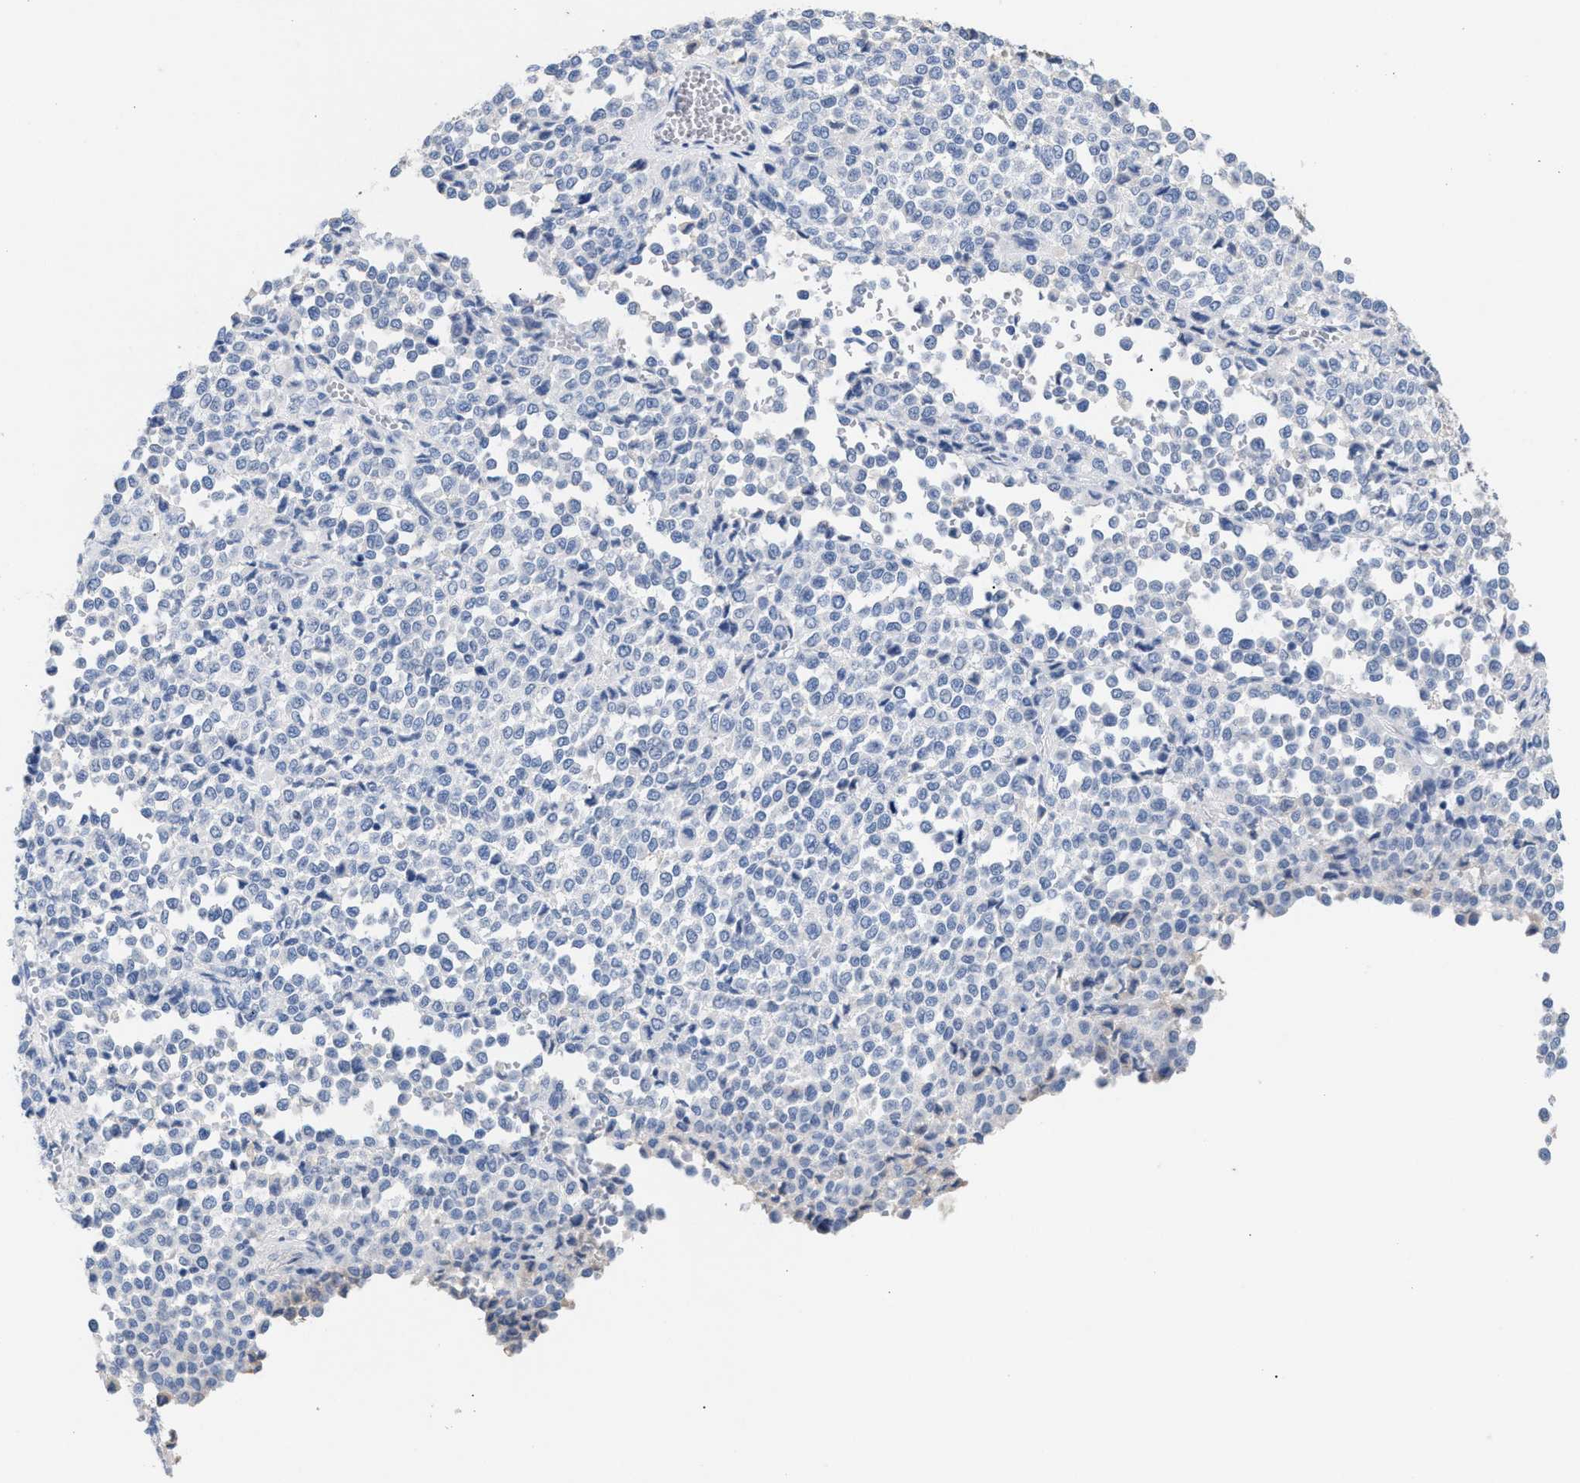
{"staining": {"intensity": "negative", "quantity": "none", "location": "none"}, "tissue": "melanoma", "cell_type": "Tumor cells", "image_type": "cancer", "snomed": [{"axis": "morphology", "description": "Malignant melanoma, Metastatic site"}, {"axis": "topography", "description": "Pancreas"}], "caption": "The histopathology image reveals no significant expression in tumor cells of melanoma. The staining is performed using DAB (3,3'-diaminobenzidine) brown chromogen with nuclei counter-stained in using hematoxylin.", "gene": "APOH", "patient": {"sex": "female", "age": 30}}